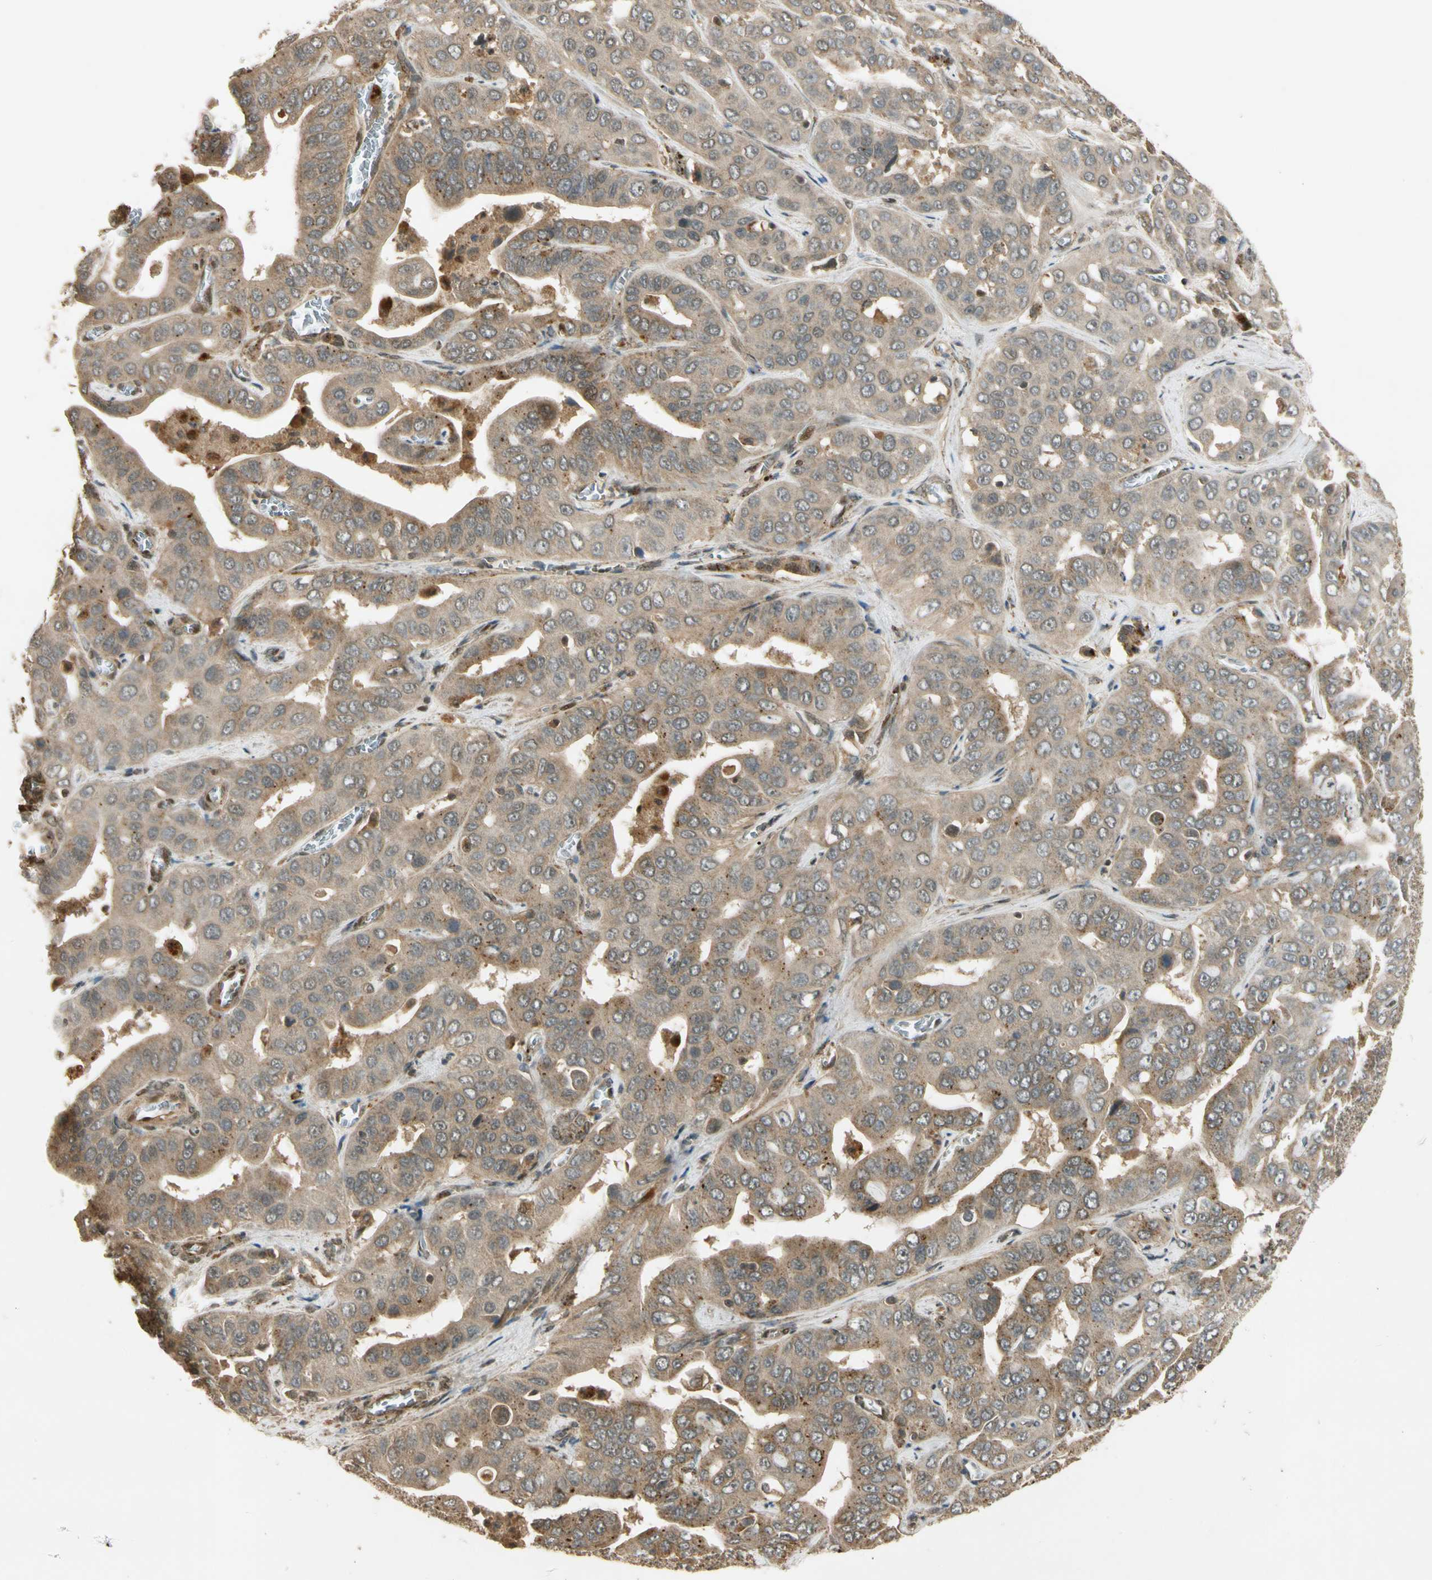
{"staining": {"intensity": "moderate", "quantity": ">75%", "location": "cytoplasmic/membranous"}, "tissue": "liver cancer", "cell_type": "Tumor cells", "image_type": "cancer", "snomed": [{"axis": "morphology", "description": "Cholangiocarcinoma"}, {"axis": "topography", "description": "Liver"}], "caption": "Cholangiocarcinoma (liver) was stained to show a protein in brown. There is medium levels of moderate cytoplasmic/membranous expression in about >75% of tumor cells.", "gene": "GMEB2", "patient": {"sex": "female", "age": 52}}